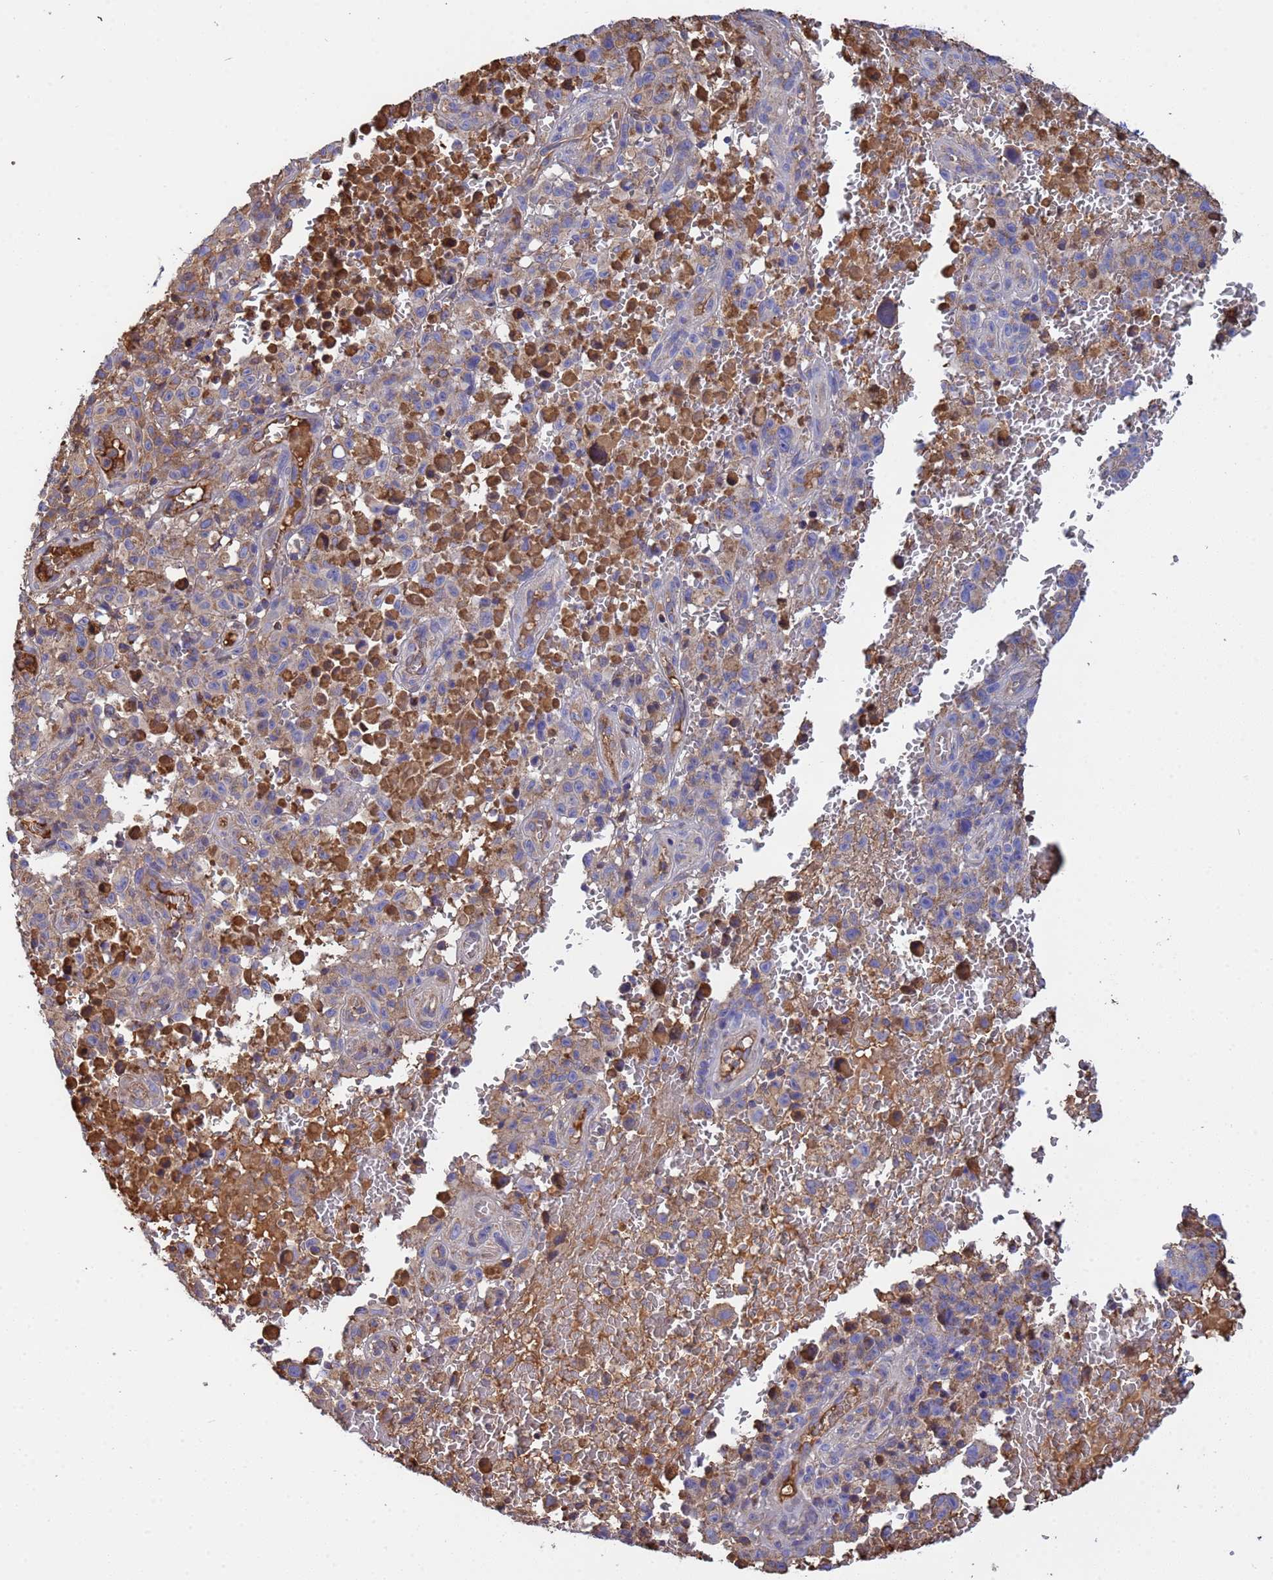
{"staining": {"intensity": "negative", "quantity": "none", "location": "none"}, "tissue": "melanoma", "cell_type": "Tumor cells", "image_type": "cancer", "snomed": [{"axis": "morphology", "description": "Malignant melanoma, NOS"}, {"axis": "topography", "description": "Skin"}], "caption": "DAB (3,3'-diaminobenzidine) immunohistochemical staining of melanoma reveals no significant positivity in tumor cells. The staining is performed using DAB (3,3'-diaminobenzidine) brown chromogen with nuclei counter-stained in using hematoxylin.", "gene": "GLUD1", "patient": {"sex": "female", "age": 82}}